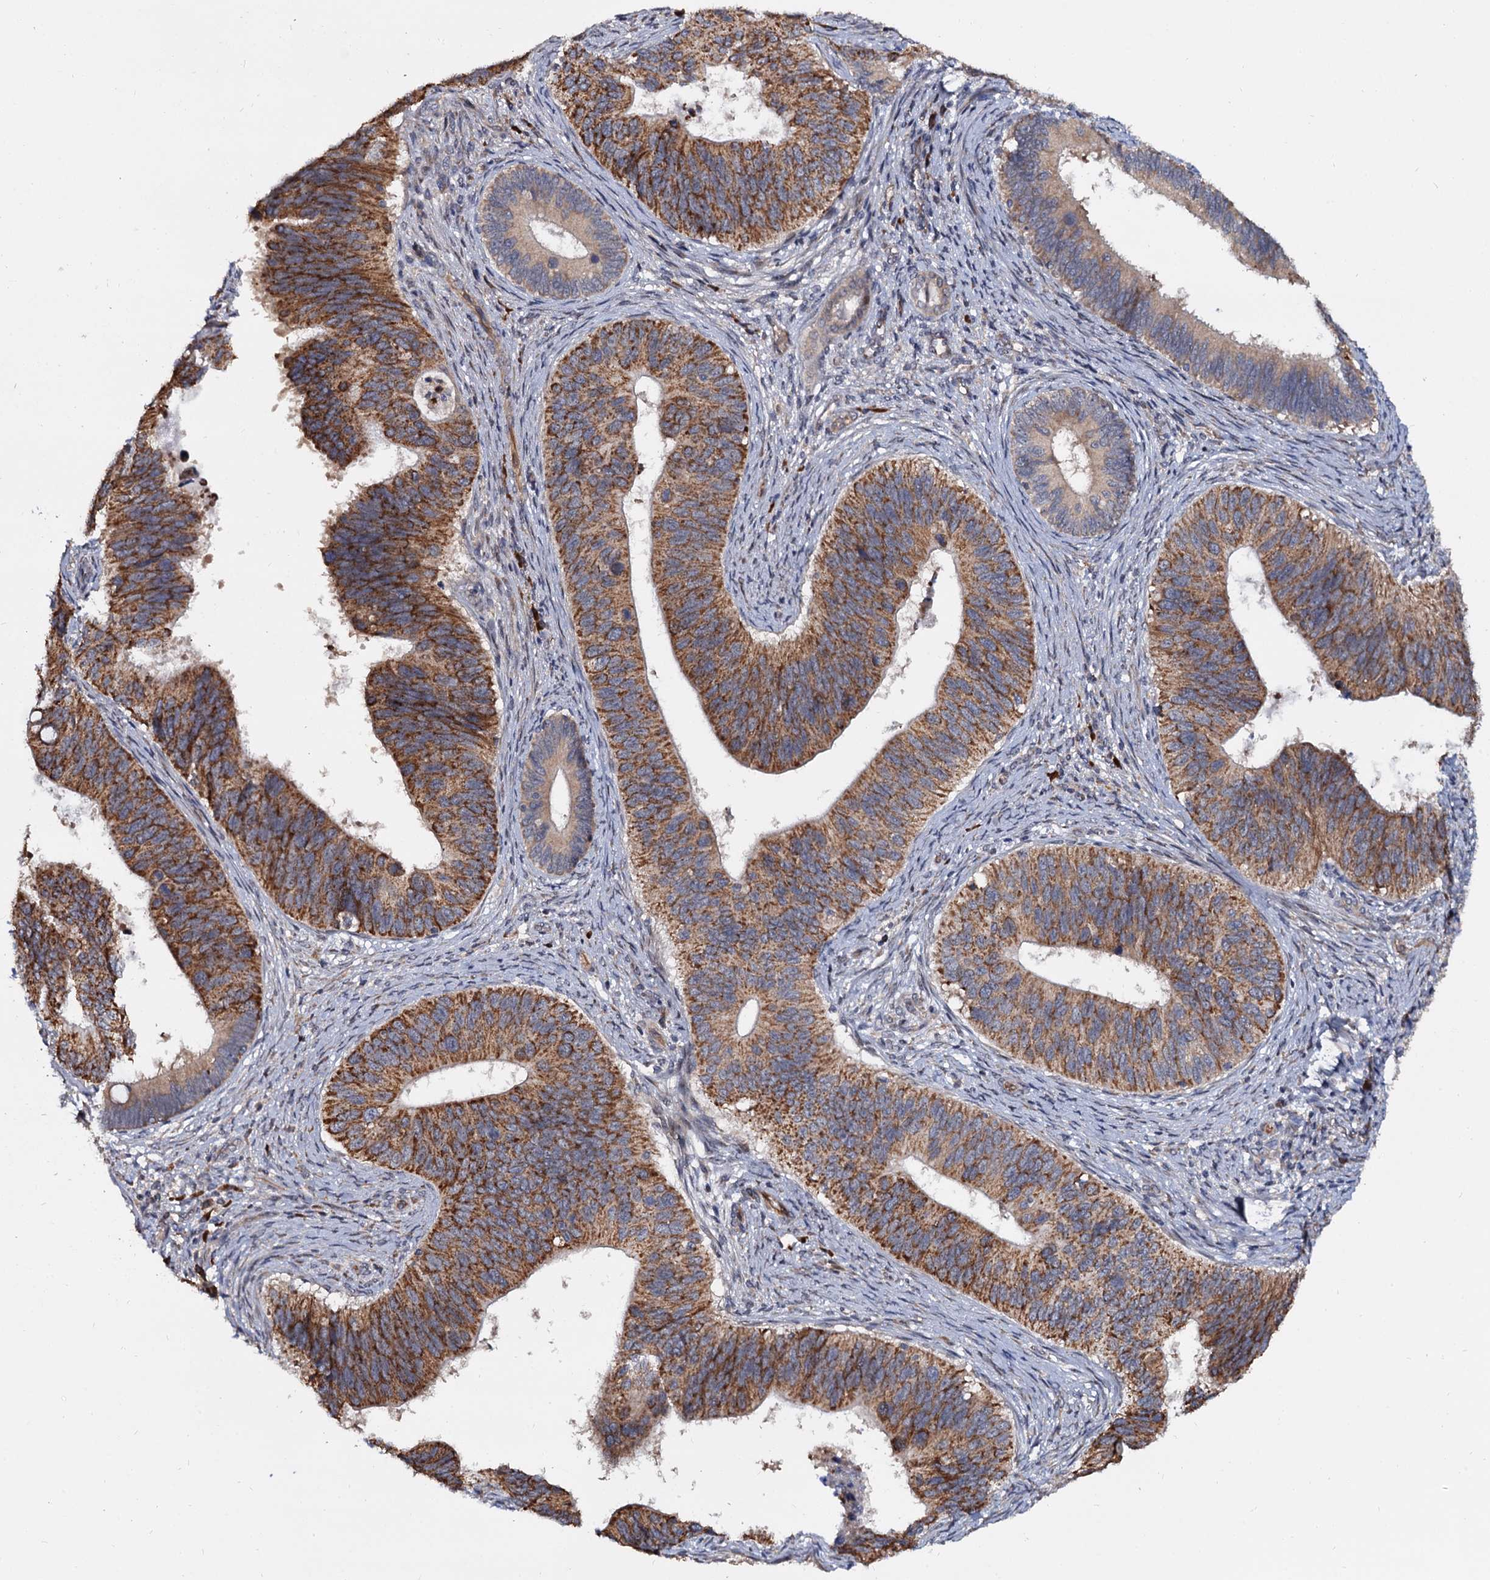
{"staining": {"intensity": "strong", "quantity": ">75%", "location": "cytoplasmic/membranous"}, "tissue": "cervical cancer", "cell_type": "Tumor cells", "image_type": "cancer", "snomed": [{"axis": "morphology", "description": "Adenocarcinoma, NOS"}, {"axis": "topography", "description": "Cervix"}], "caption": "IHC of cervical cancer (adenocarcinoma) exhibits high levels of strong cytoplasmic/membranous expression in approximately >75% of tumor cells.", "gene": "WWC3", "patient": {"sex": "female", "age": 42}}